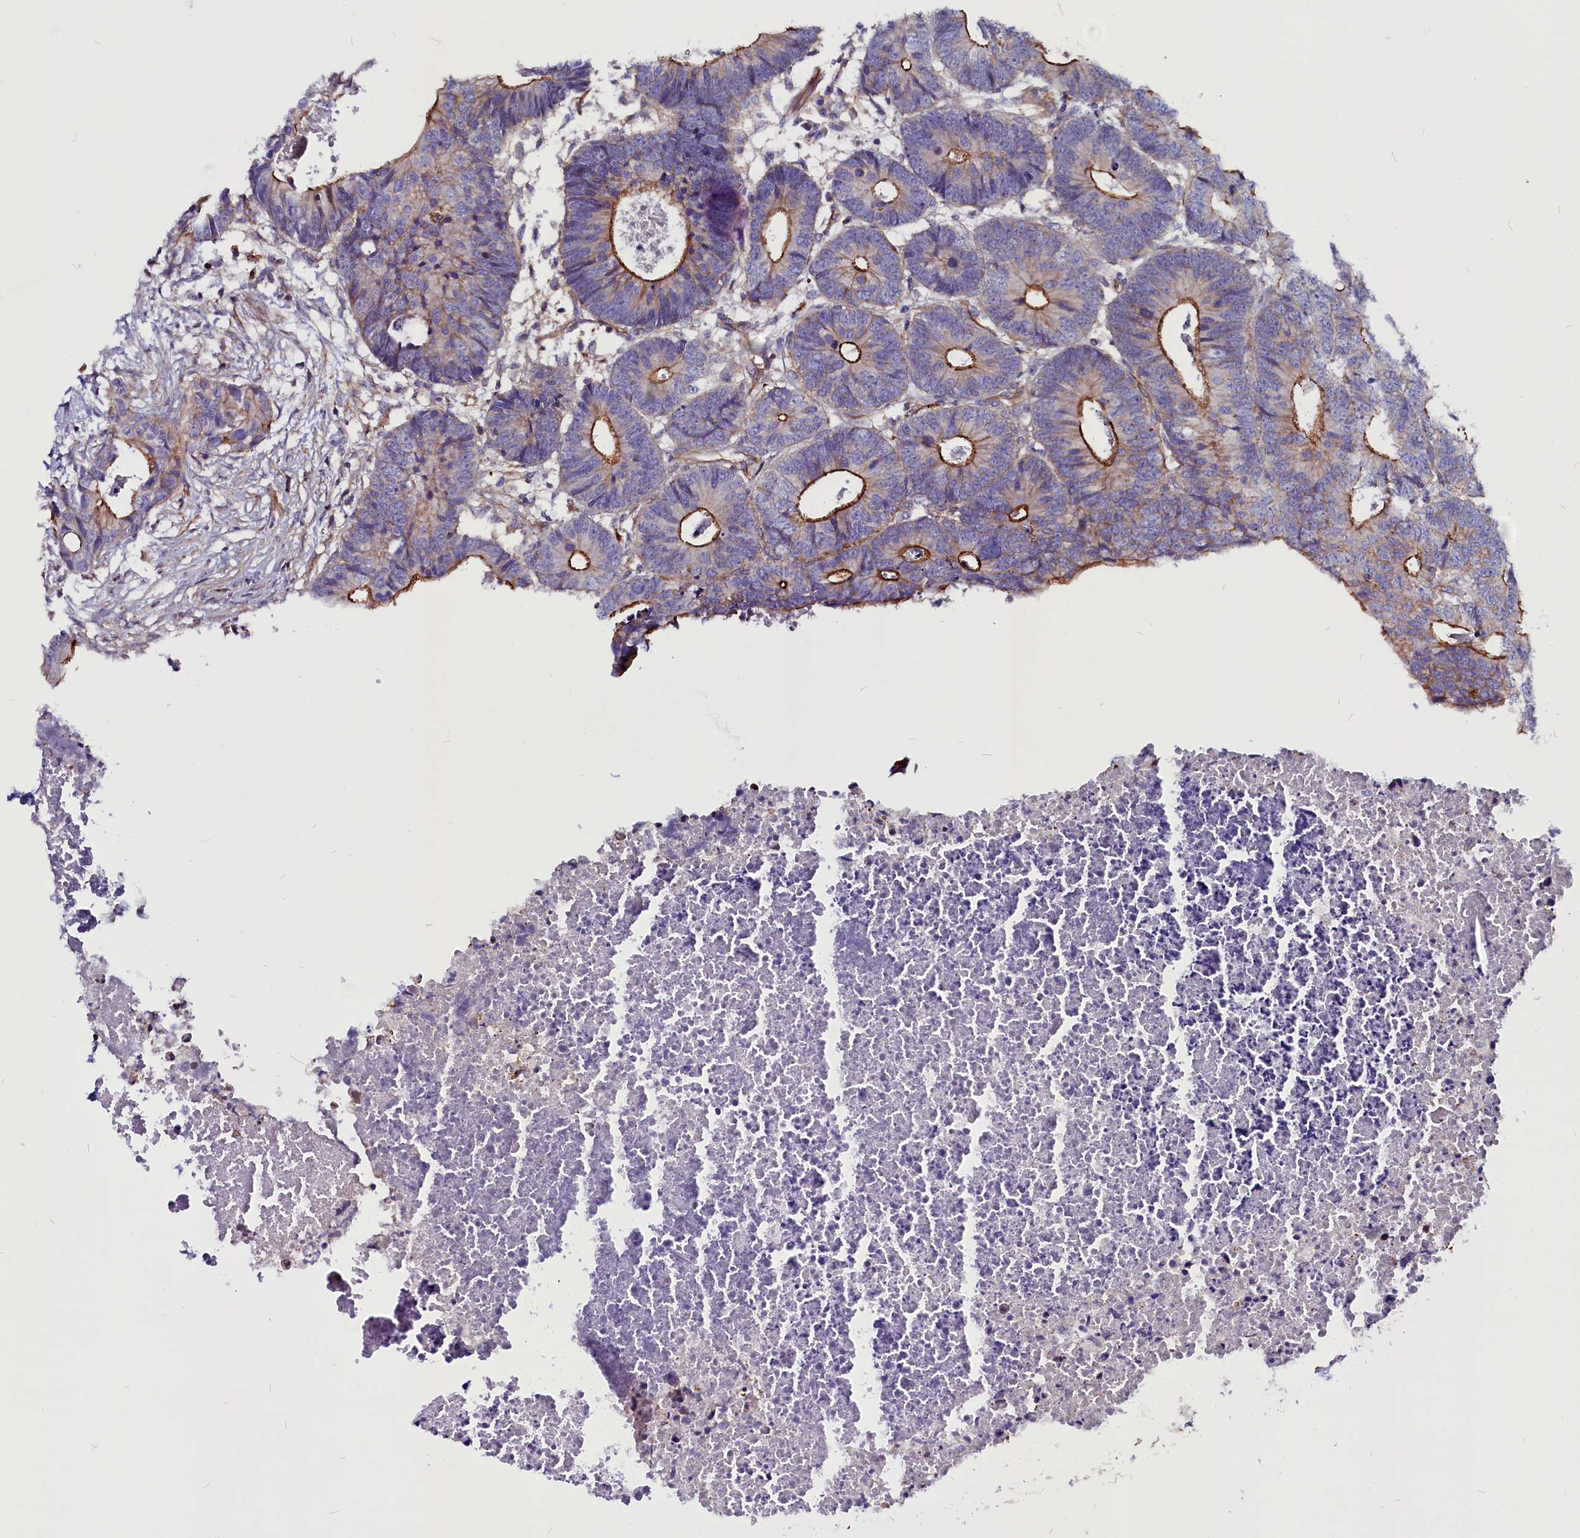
{"staining": {"intensity": "strong", "quantity": "<25%", "location": "cytoplasmic/membranous"}, "tissue": "colorectal cancer", "cell_type": "Tumor cells", "image_type": "cancer", "snomed": [{"axis": "morphology", "description": "Adenocarcinoma, NOS"}, {"axis": "topography", "description": "Colon"}], "caption": "High-power microscopy captured an immunohistochemistry (IHC) micrograph of colorectal adenocarcinoma, revealing strong cytoplasmic/membranous expression in about <25% of tumor cells.", "gene": "ZNF749", "patient": {"sex": "female", "age": 57}}